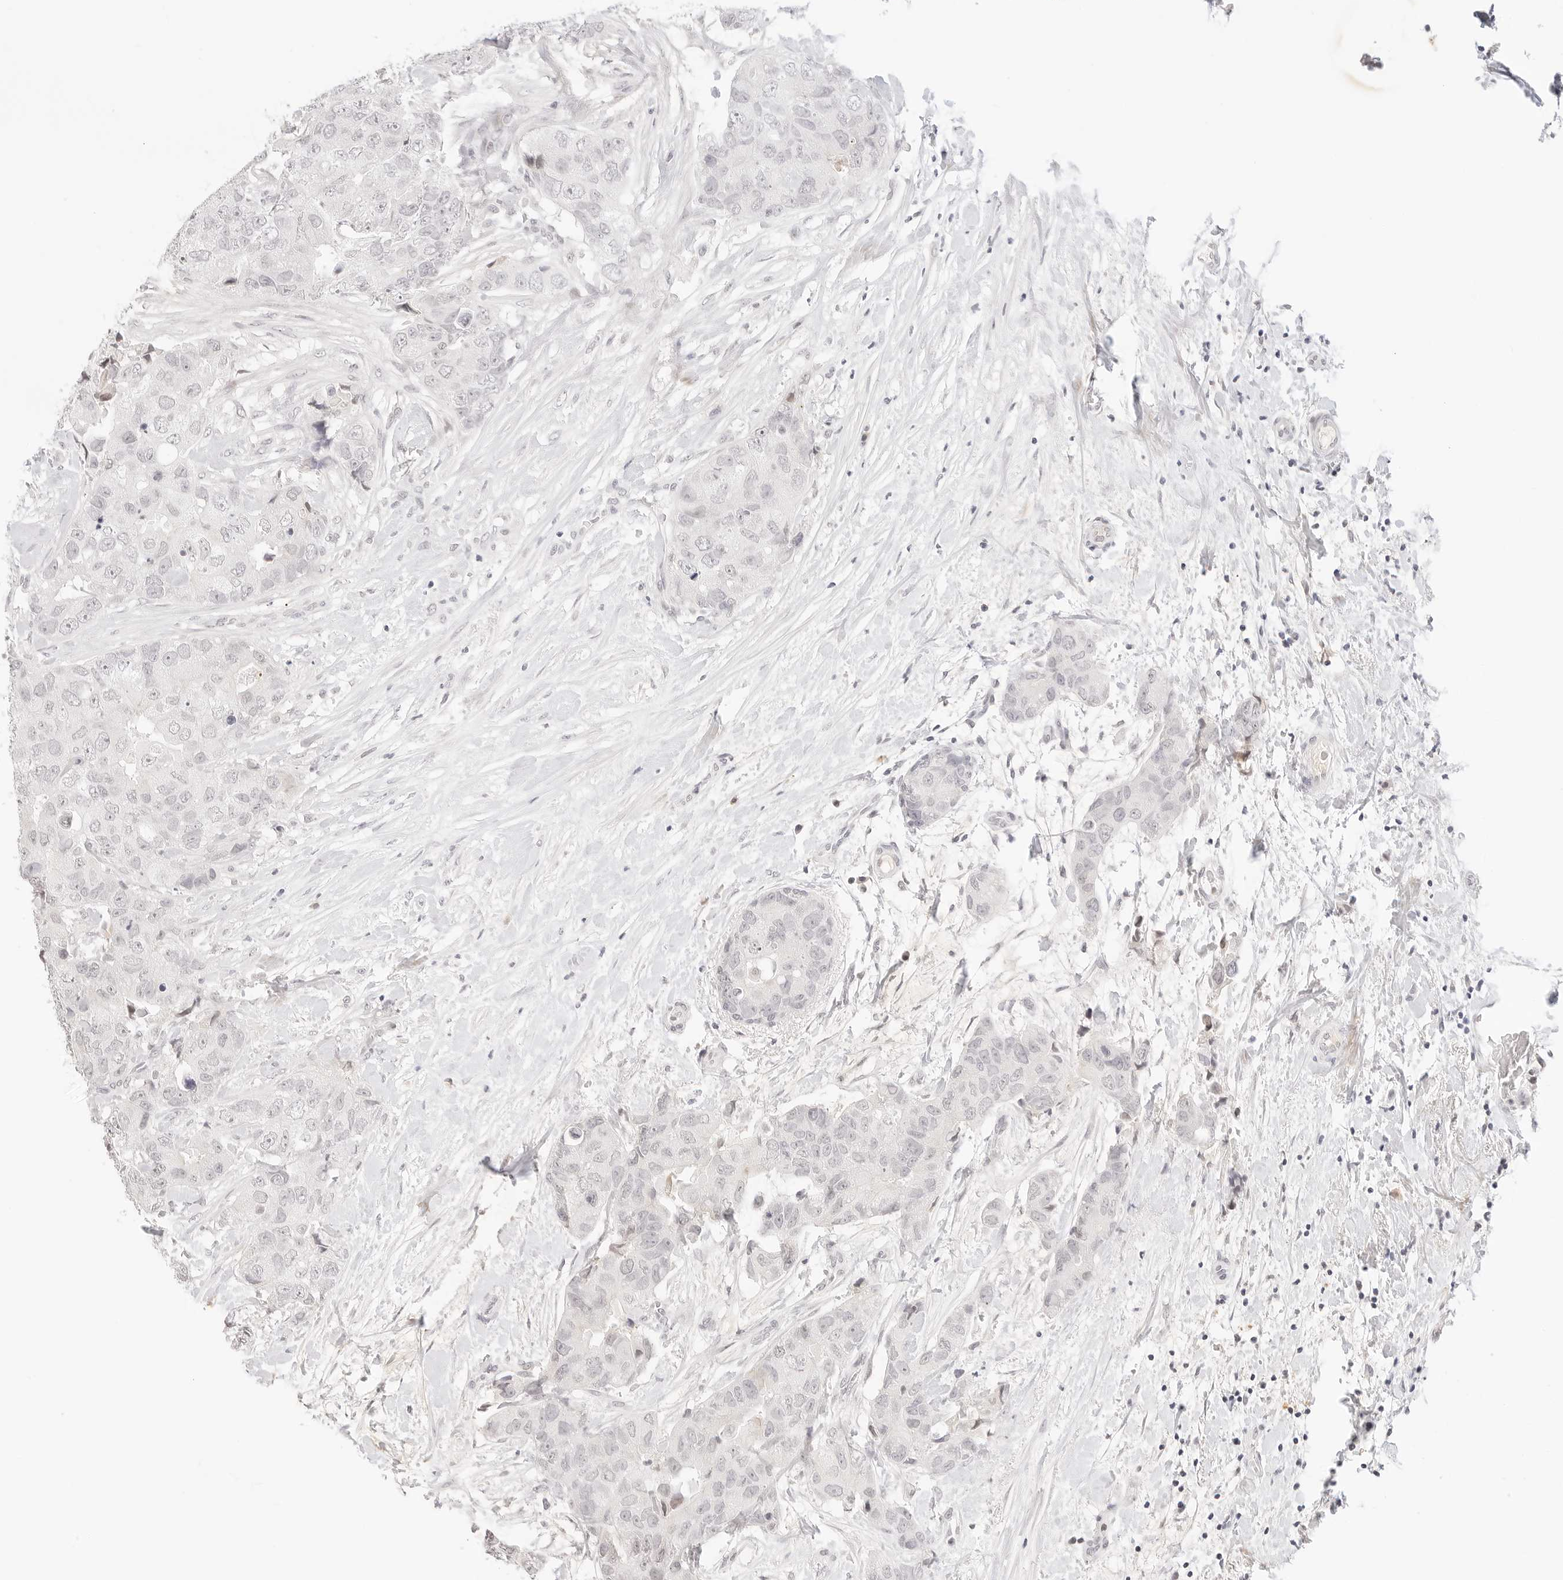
{"staining": {"intensity": "negative", "quantity": "none", "location": "none"}, "tissue": "breast cancer", "cell_type": "Tumor cells", "image_type": "cancer", "snomed": [{"axis": "morphology", "description": "Duct carcinoma"}, {"axis": "topography", "description": "Breast"}], "caption": "Protein analysis of breast infiltrating ductal carcinoma reveals no significant staining in tumor cells.", "gene": "XKR4", "patient": {"sex": "female", "age": 62}}